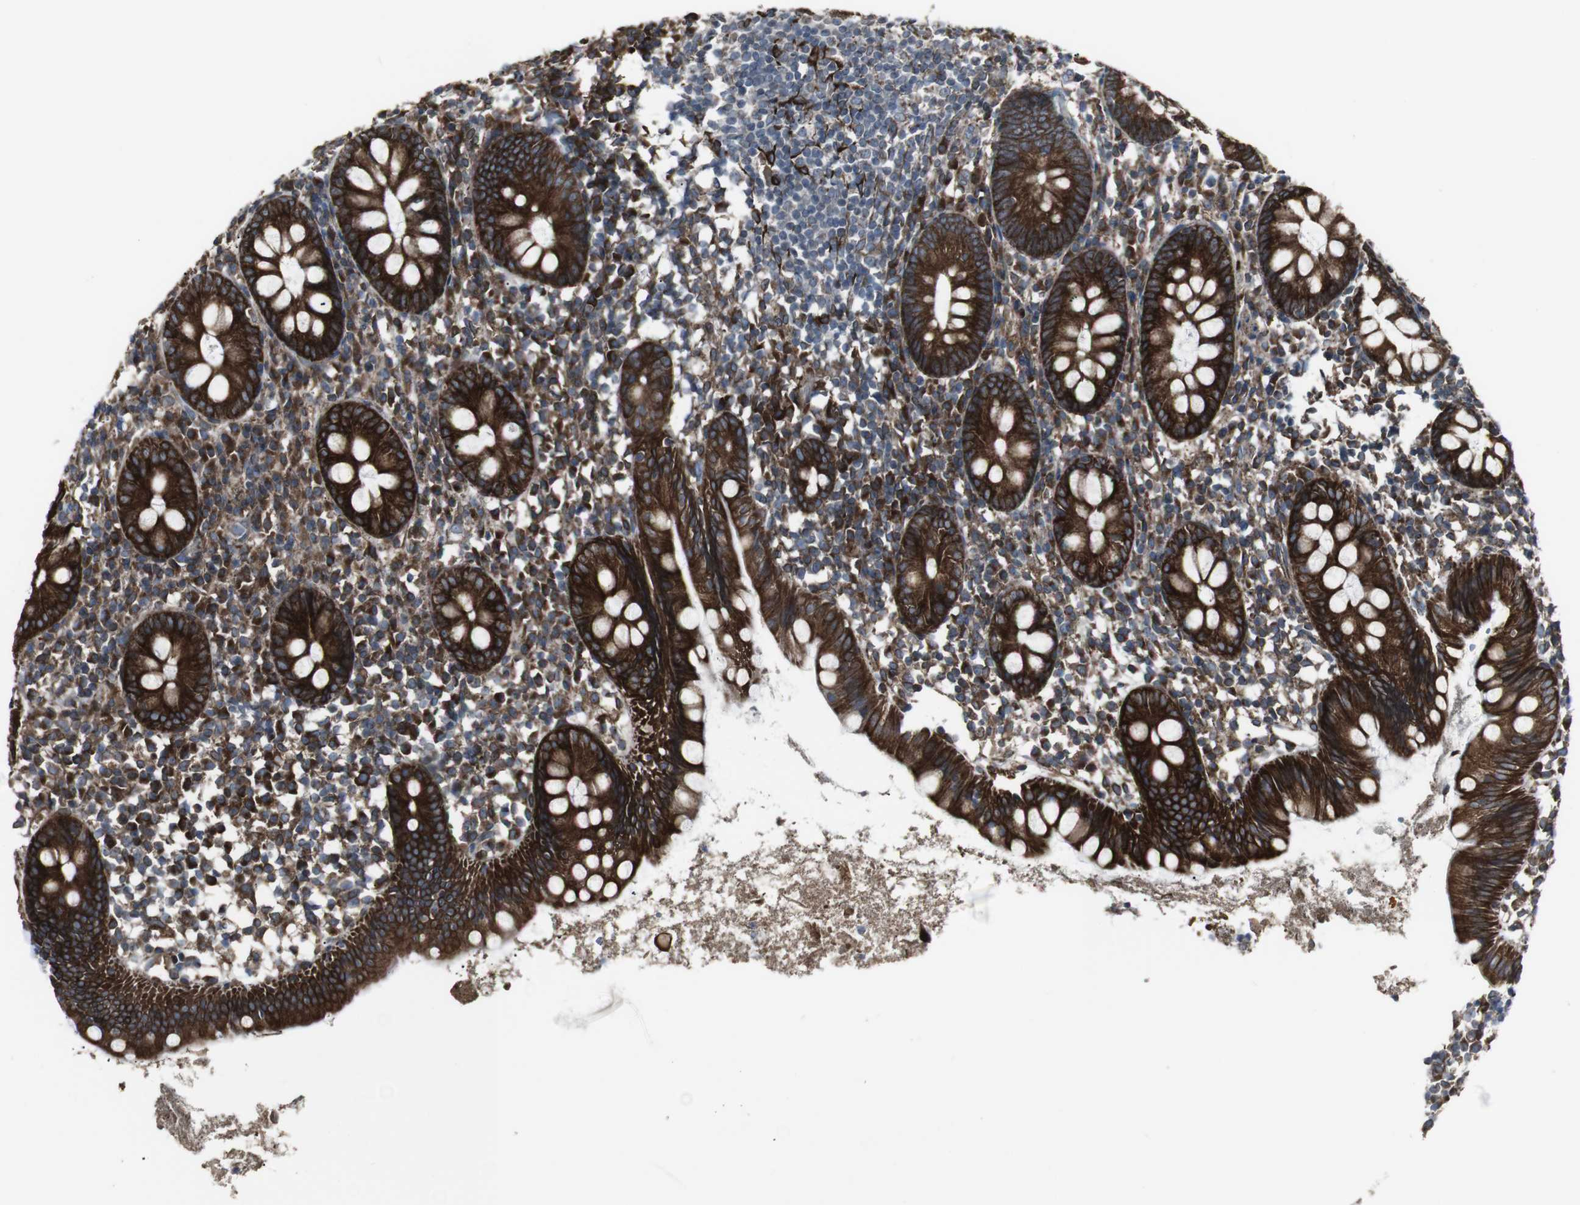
{"staining": {"intensity": "strong", "quantity": ">75%", "location": "cytoplasmic/membranous"}, "tissue": "appendix", "cell_type": "Glandular cells", "image_type": "normal", "snomed": [{"axis": "morphology", "description": "Normal tissue, NOS"}, {"axis": "topography", "description": "Appendix"}], "caption": "DAB (3,3'-diaminobenzidine) immunohistochemical staining of benign appendix shows strong cytoplasmic/membranous protein staining in about >75% of glandular cells. The staining was performed using DAB, with brown indicating positive protein expression. Nuclei are stained blue with hematoxylin.", "gene": "LNPK", "patient": {"sex": "female", "age": 20}}